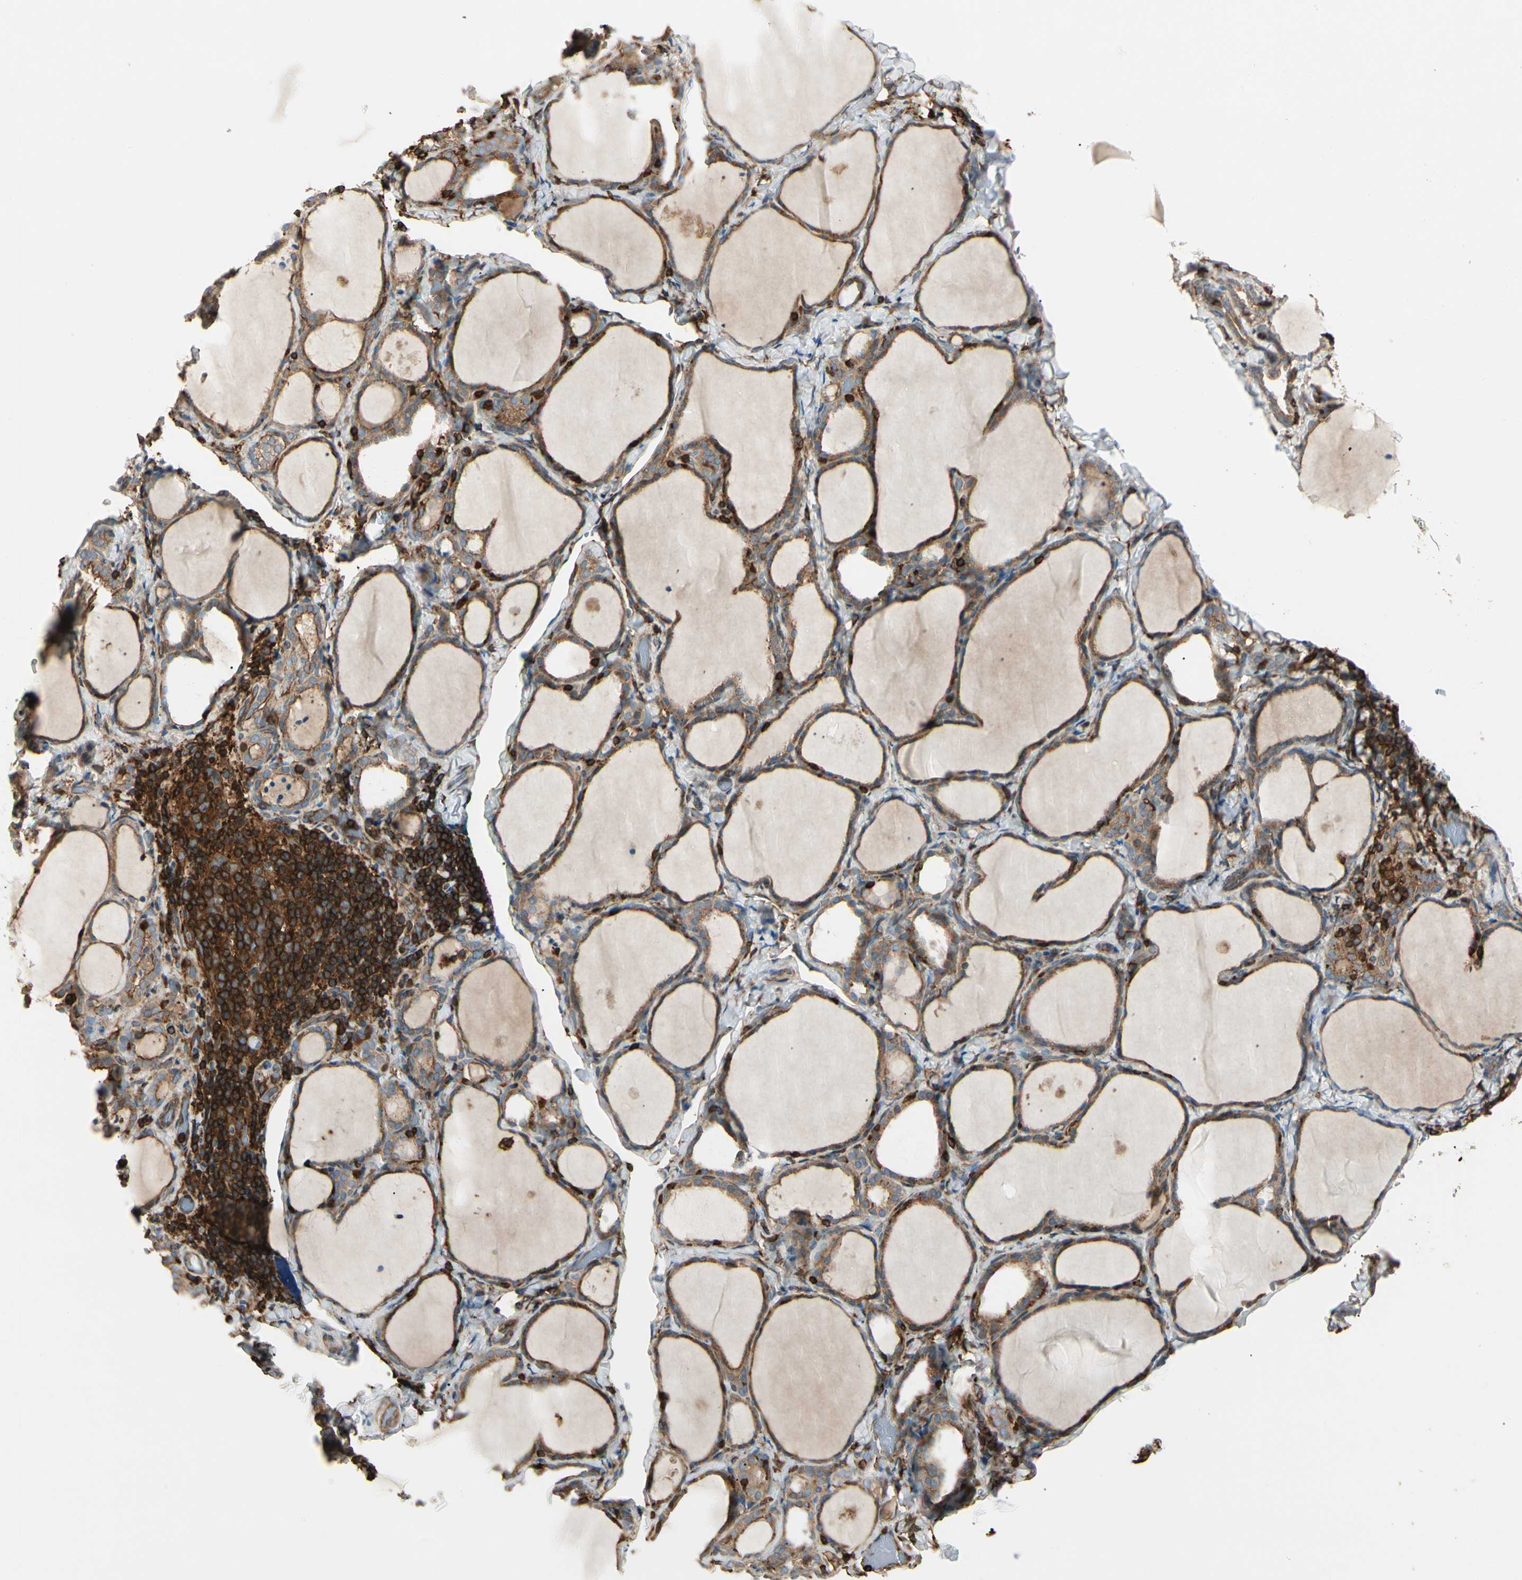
{"staining": {"intensity": "moderate", "quantity": ">75%", "location": "cytoplasmic/membranous"}, "tissue": "thyroid gland", "cell_type": "Glandular cells", "image_type": "normal", "snomed": [{"axis": "morphology", "description": "Normal tissue, NOS"}, {"axis": "morphology", "description": "Papillary adenocarcinoma, NOS"}, {"axis": "topography", "description": "Thyroid gland"}], "caption": "Normal thyroid gland demonstrates moderate cytoplasmic/membranous staining in approximately >75% of glandular cells, visualized by immunohistochemistry.", "gene": "ARPC2", "patient": {"sex": "female", "age": 30}}